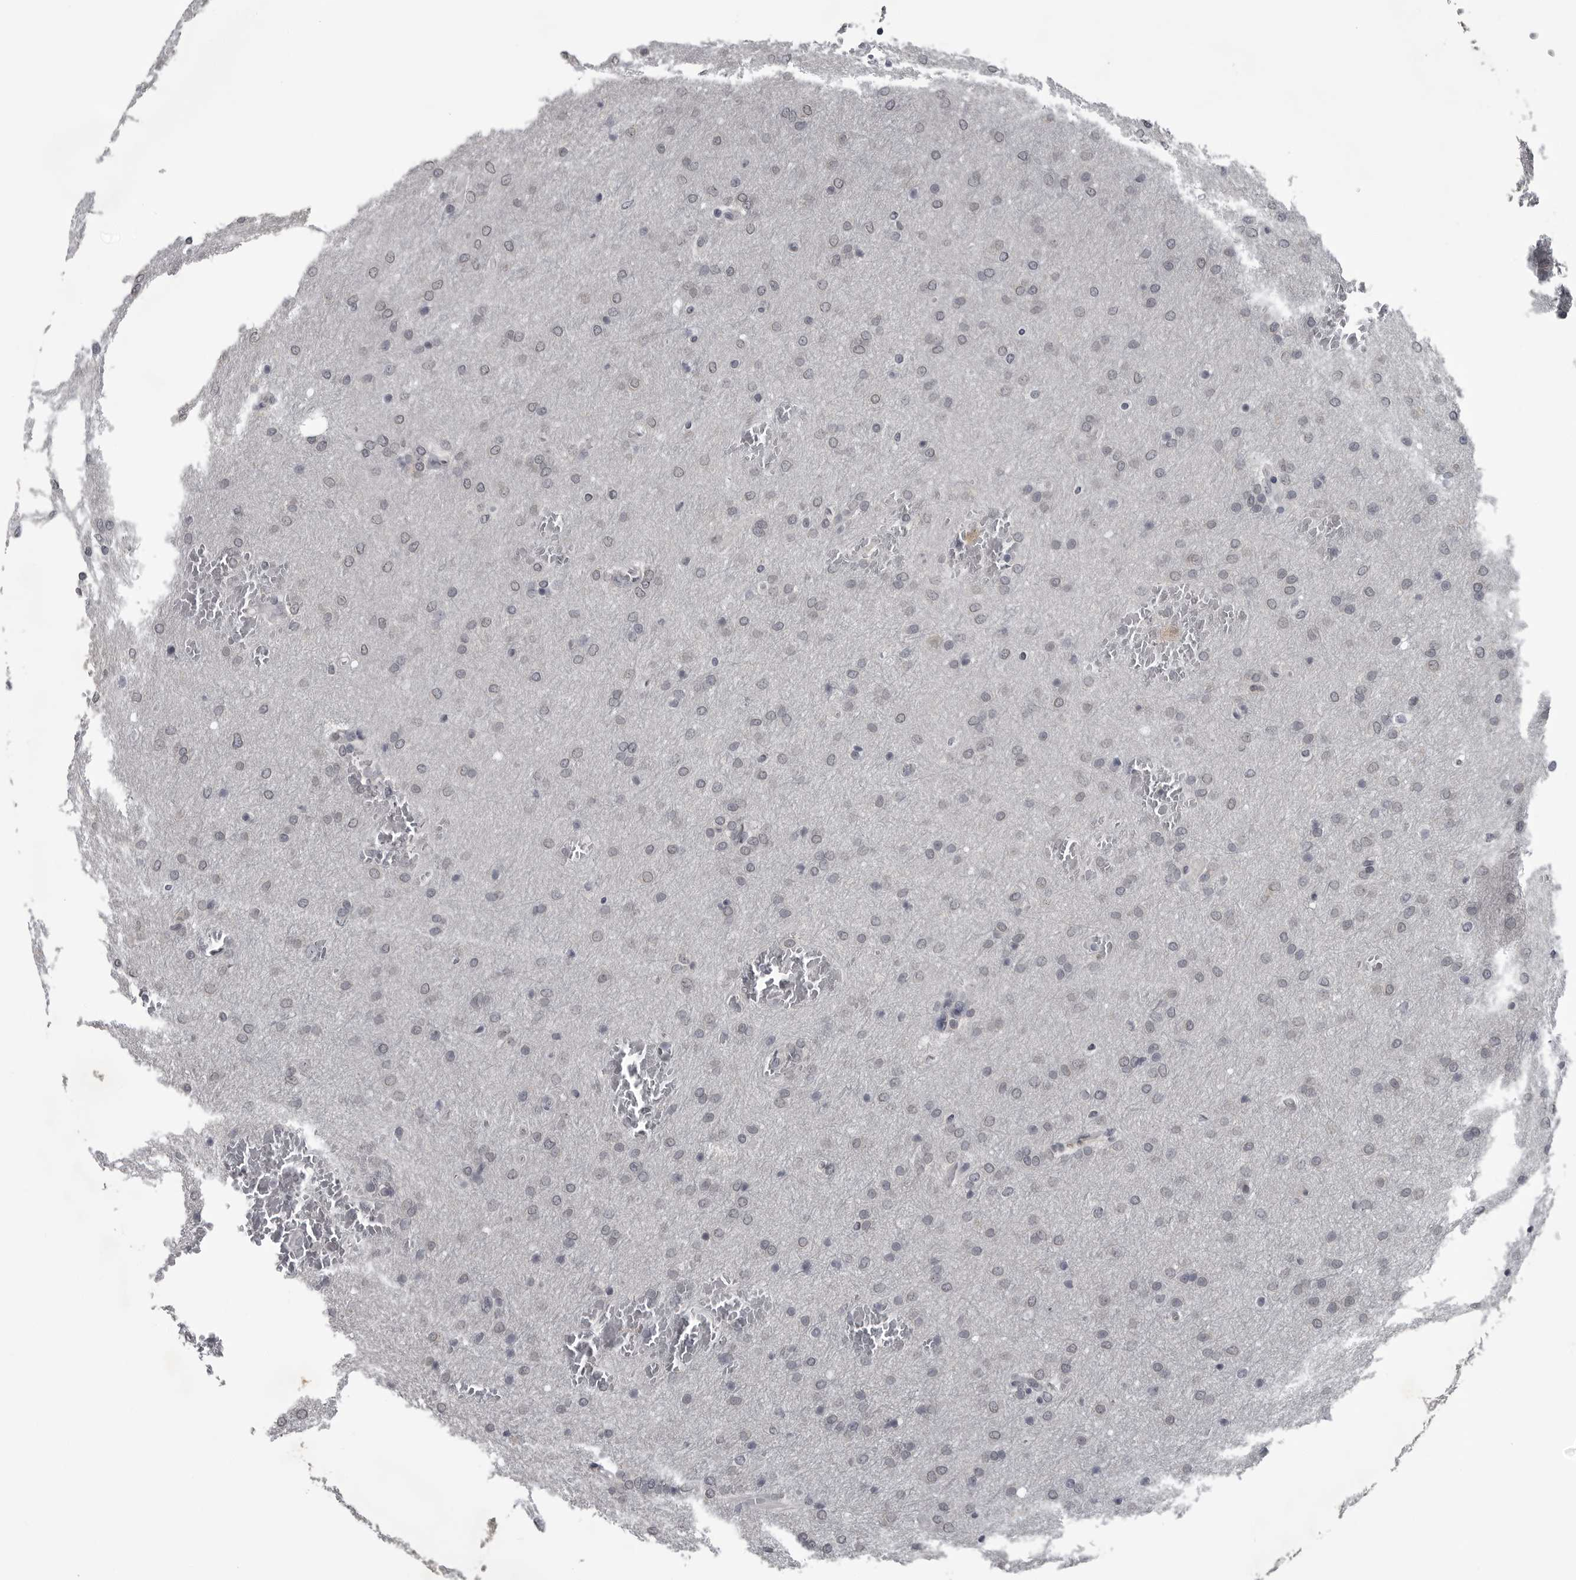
{"staining": {"intensity": "negative", "quantity": "none", "location": "none"}, "tissue": "glioma", "cell_type": "Tumor cells", "image_type": "cancer", "snomed": [{"axis": "morphology", "description": "Glioma, malignant, Low grade"}, {"axis": "topography", "description": "Brain"}], "caption": "DAB (3,3'-diaminobenzidine) immunohistochemical staining of human malignant low-grade glioma exhibits no significant staining in tumor cells. The staining was performed using DAB to visualize the protein expression in brown, while the nuclei were stained in blue with hematoxylin (Magnification: 20x).", "gene": "LYSMD1", "patient": {"sex": "female", "age": 37}}